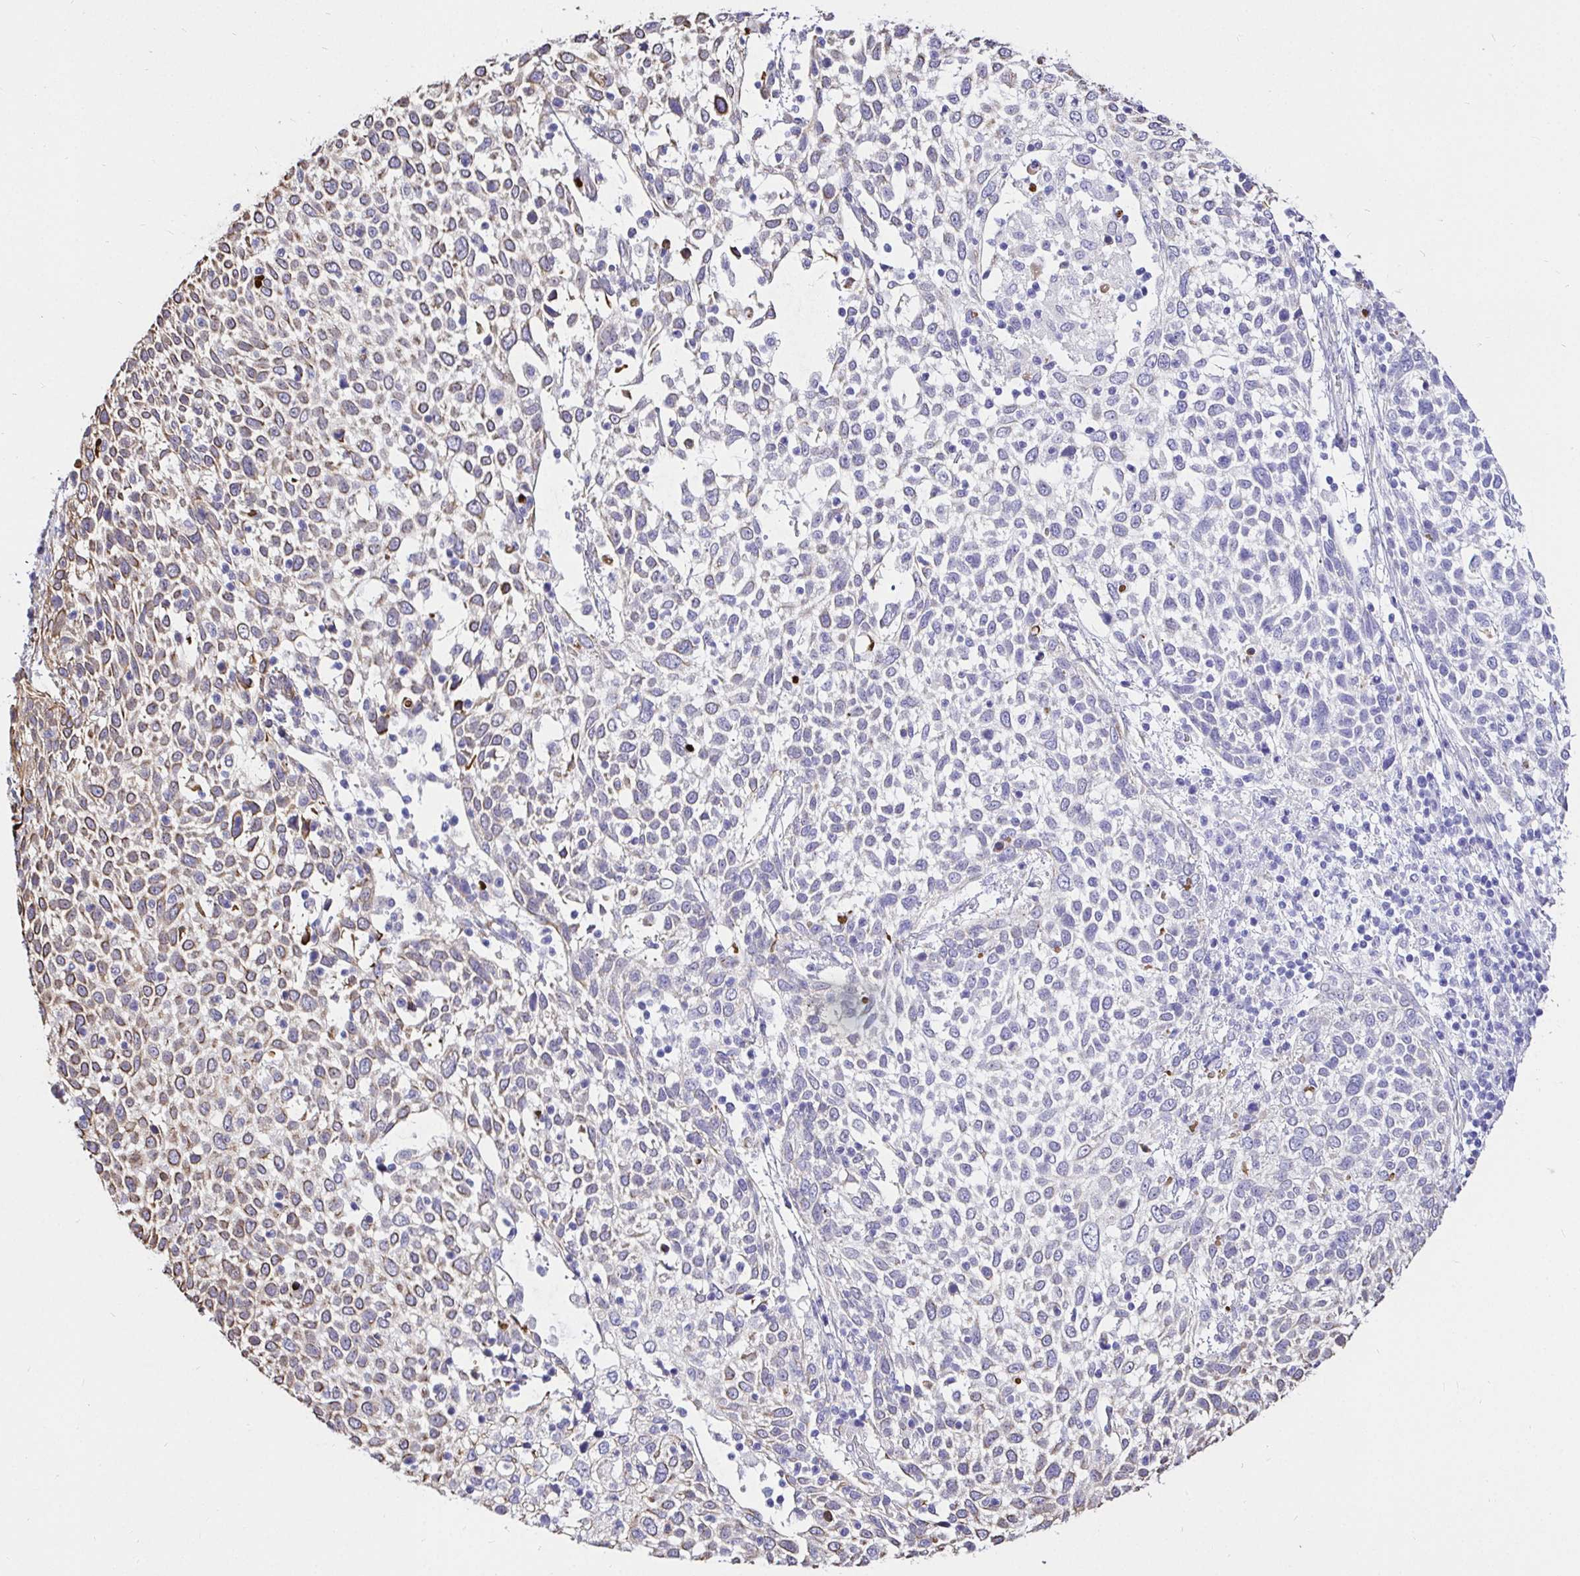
{"staining": {"intensity": "weak", "quantity": "<25%", "location": "cytoplasmic/membranous"}, "tissue": "cervical cancer", "cell_type": "Tumor cells", "image_type": "cancer", "snomed": [{"axis": "morphology", "description": "Squamous cell carcinoma, NOS"}, {"axis": "topography", "description": "Cervix"}], "caption": "A histopathology image of cervical squamous cell carcinoma stained for a protein shows no brown staining in tumor cells. (DAB (3,3'-diaminobenzidine) IHC, high magnification).", "gene": "CCDC122", "patient": {"sex": "female", "age": 61}}